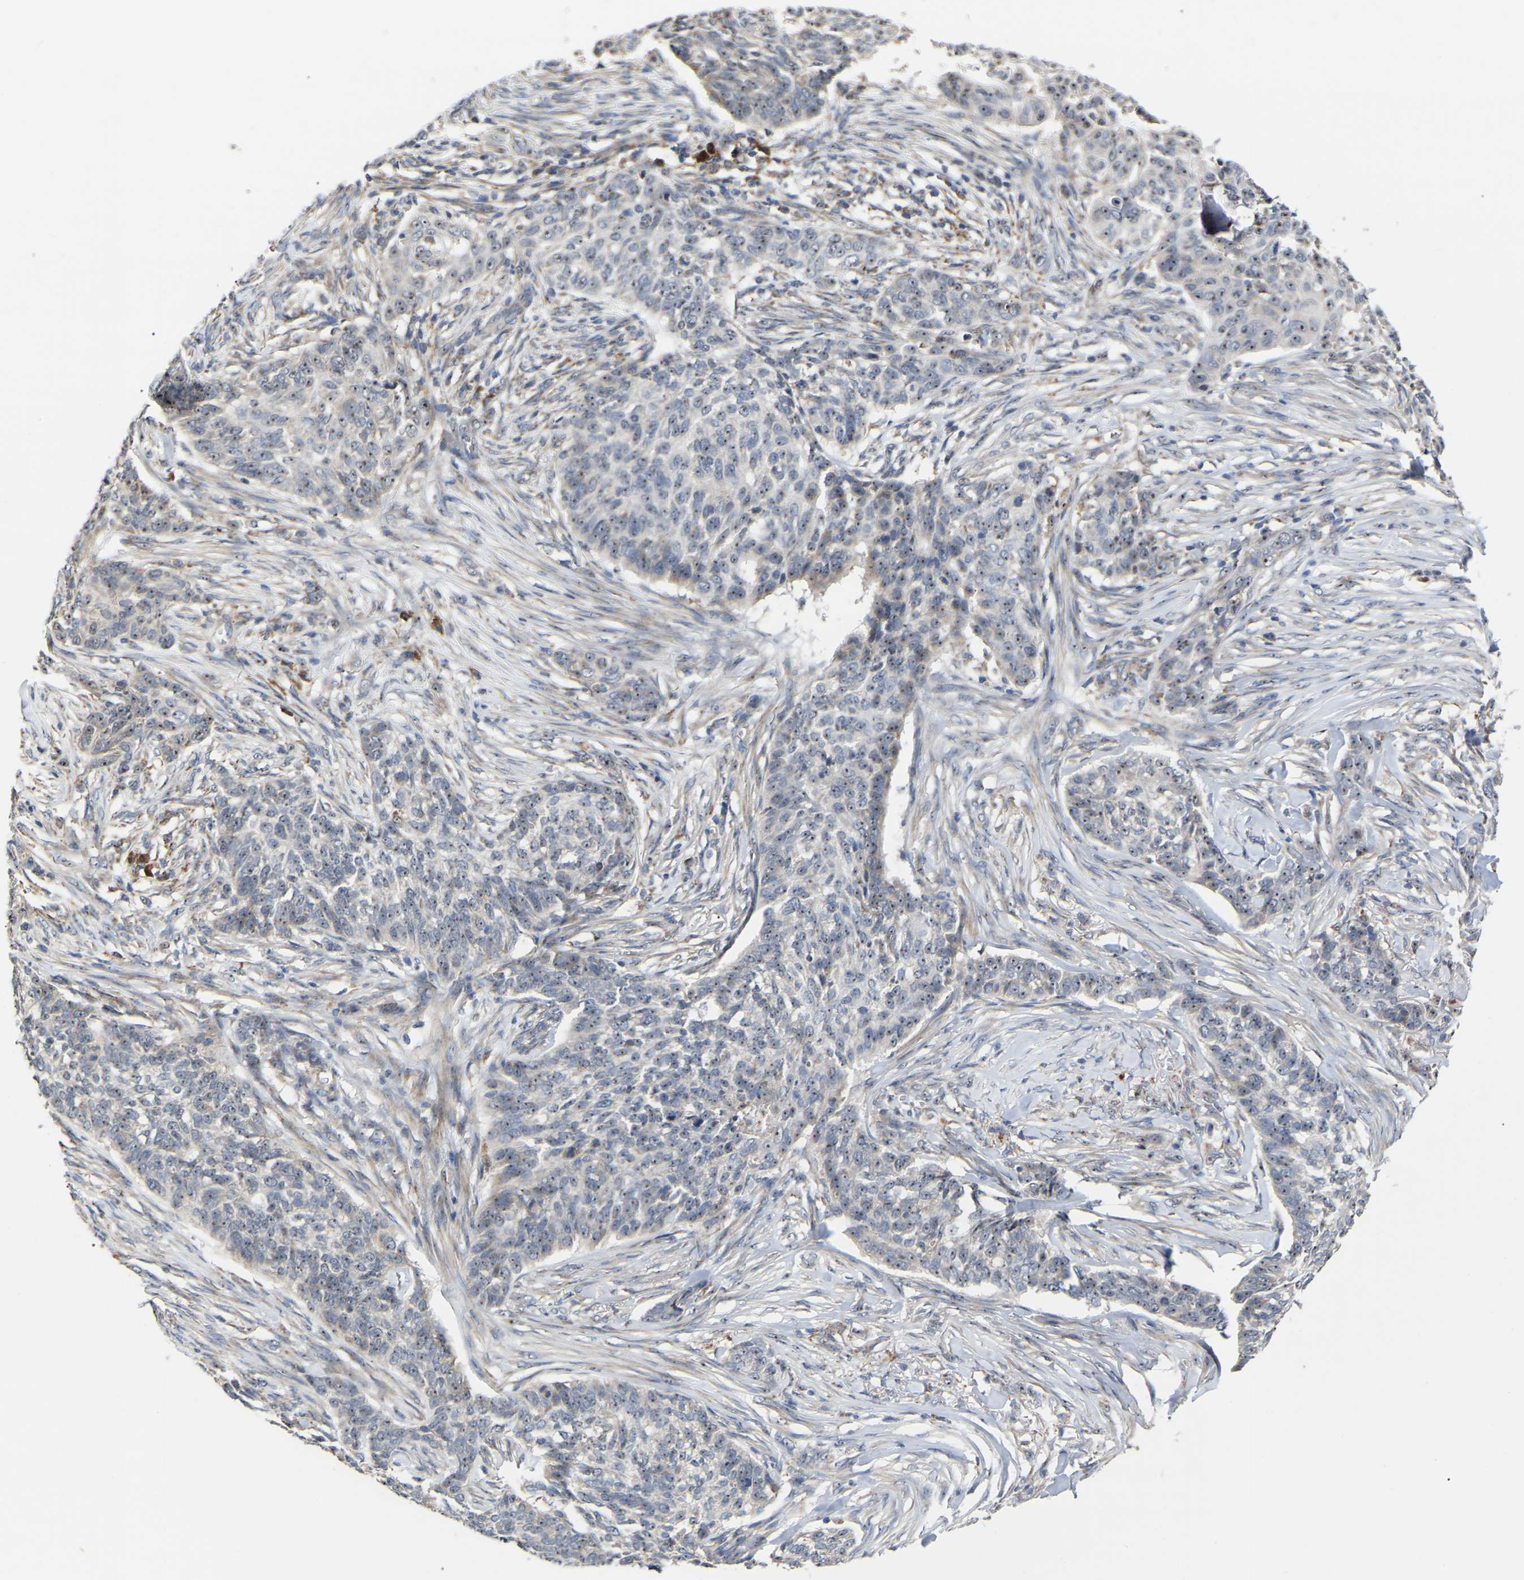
{"staining": {"intensity": "weak", "quantity": ">75%", "location": "nuclear"}, "tissue": "skin cancer", "cell_type": "Tumor cells", "image_type": "cancer", "snomed": [{"axis": "morphology", "description": "Basal cell carcinoma"}, {"axis": "topography", "description": "Skin"}], "caption": "Tumor cells reveal low levels of weak nuclear positivity in approximately >75% of cells in human skin cancer.", "gene": "NOP53", "patient": {"sex": "male", "age": 85}}